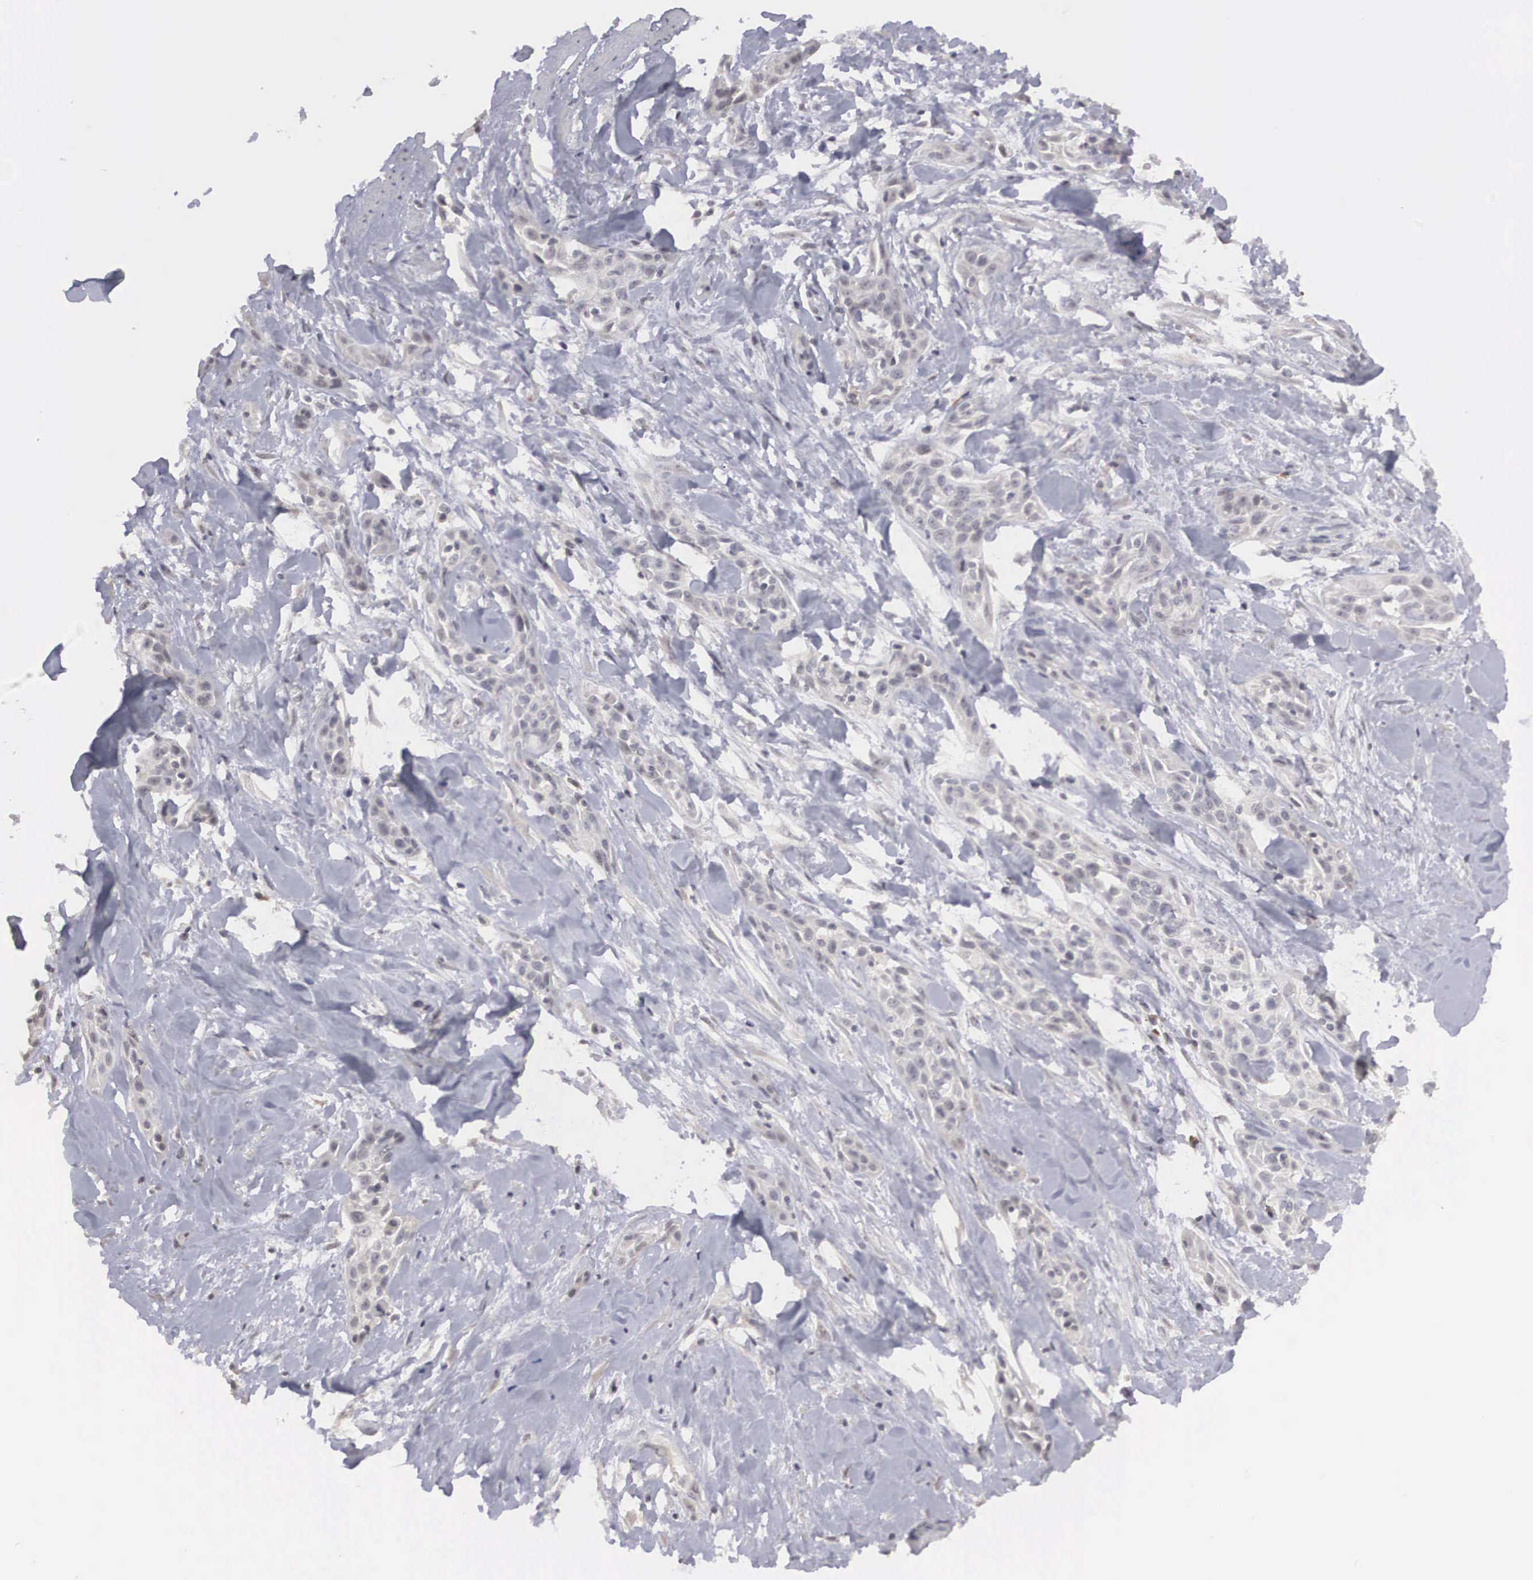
{"staining": {"intensity": "negative", "quantity": "none", "location": "none"}, "tissue": "skin cancer", "cell_type": "Tumor cells", "image_type": "cancer", "snomed": [{"axis": "morphology", "description": "Squamous cell carcinoma, NOS"}, {"axis": "topography", "description": "Skin"}, {"axis": "topography", "description": "Anal"}], "caption": "Immunohistochemistry micrograph of neoplastic tissue: human skin squamous cell carcinoma stained with DAB demonstrates no significant protein expression in tumor cells. The staining was performed using DAB (3,3'-diaminobenzidine) to visualize the protein expression in brown, while the nuclei were stained in blue with hematoxylin (Magnification: 20x).", "gene": "WDR89", "patient": {"sex": "male", "age": 64}}